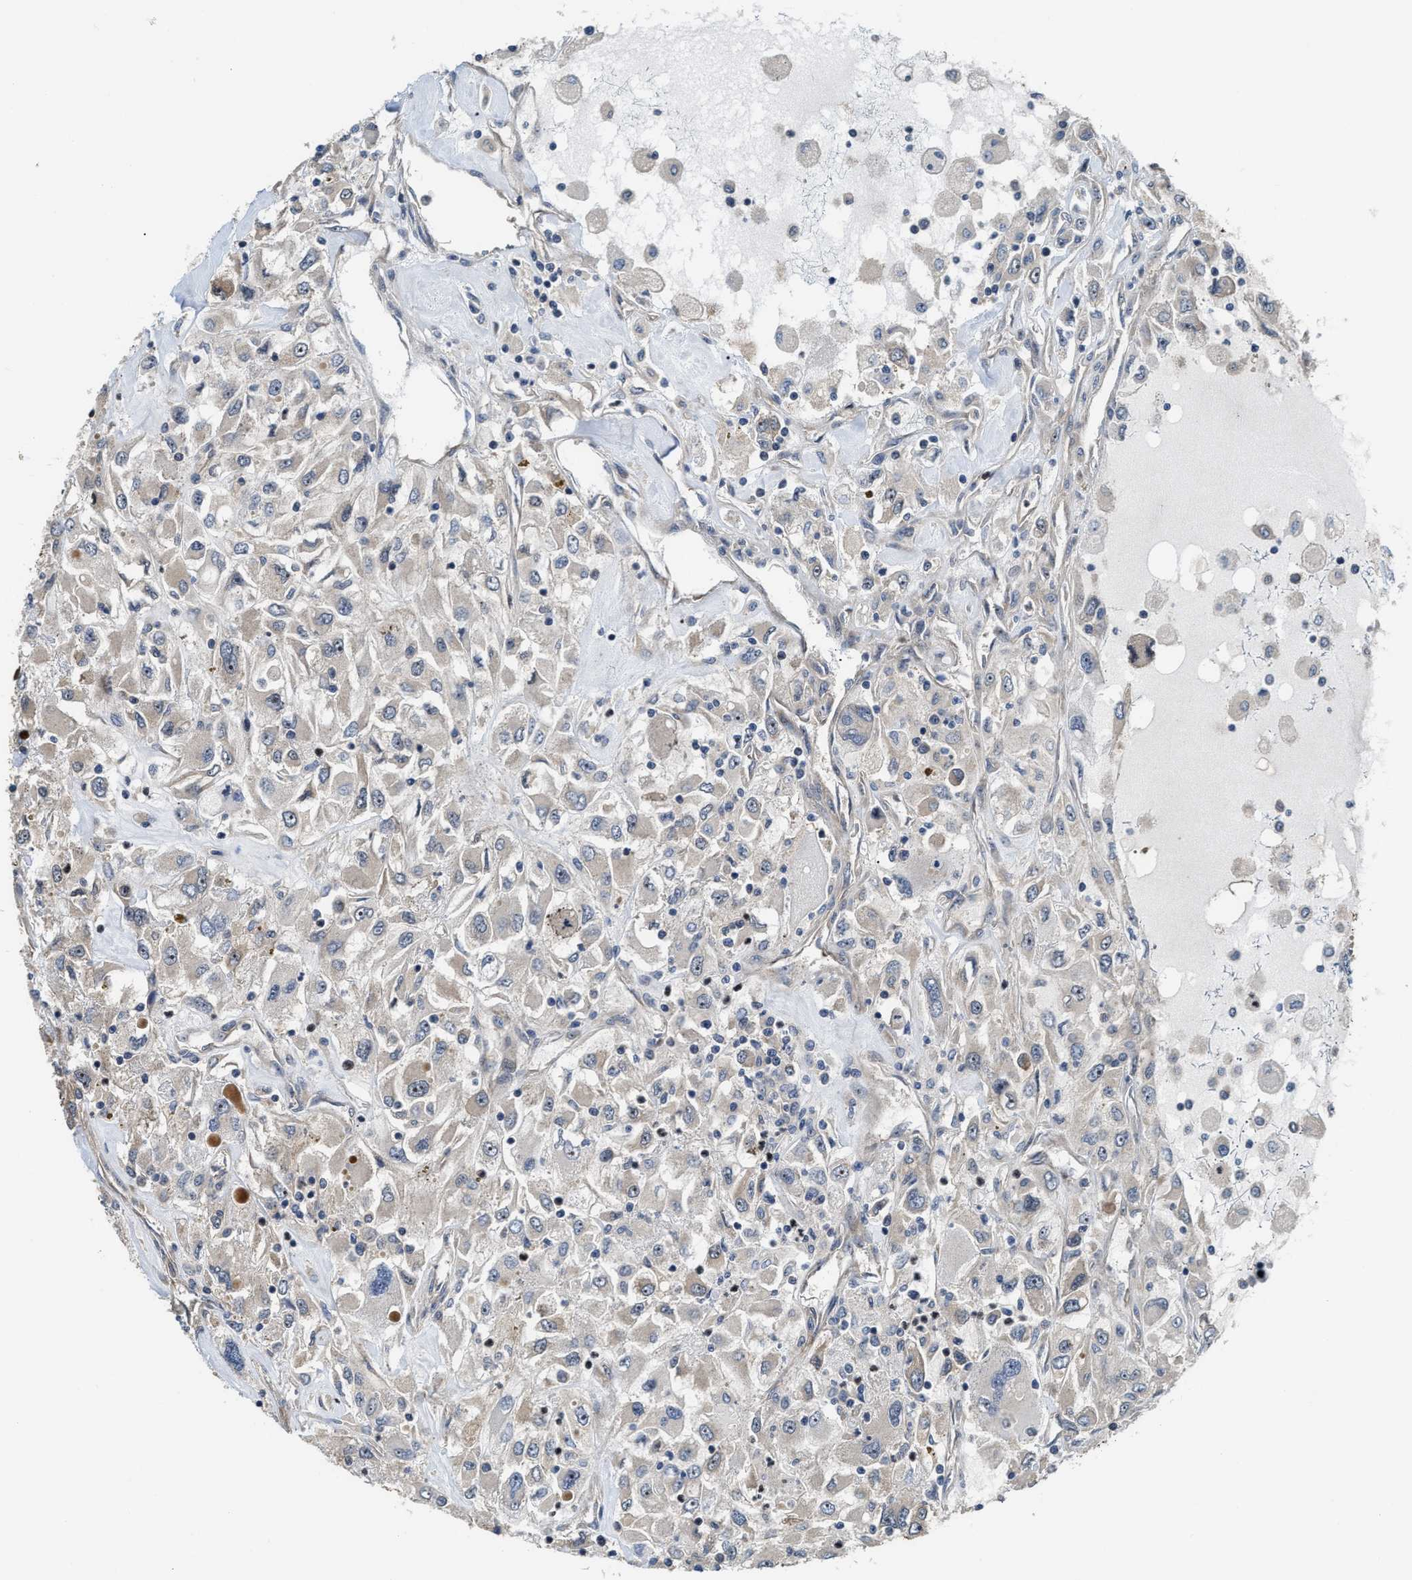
{"staining": {"intensity": "negative", "quantity": "none", "location": "none"}, "tissue": "renal cancer", "cell_type": "Tumor cells", "image_type": "cancer", "snomed": [{"axis": "morphology", "description": "Adenocarcinoma, NOS"}, {"axis": "topography", "description": "Kidney"}], "caption": "The photomicrograph displays no significant staining in tumor cells of renal cancer (adenocarcinoma). (Brightfield microscopy of DAB immunohistochemistry (IHC) at high magnification).", "gene": "ALDH3A2", "patient": {"sex": "female", "age": 52}}